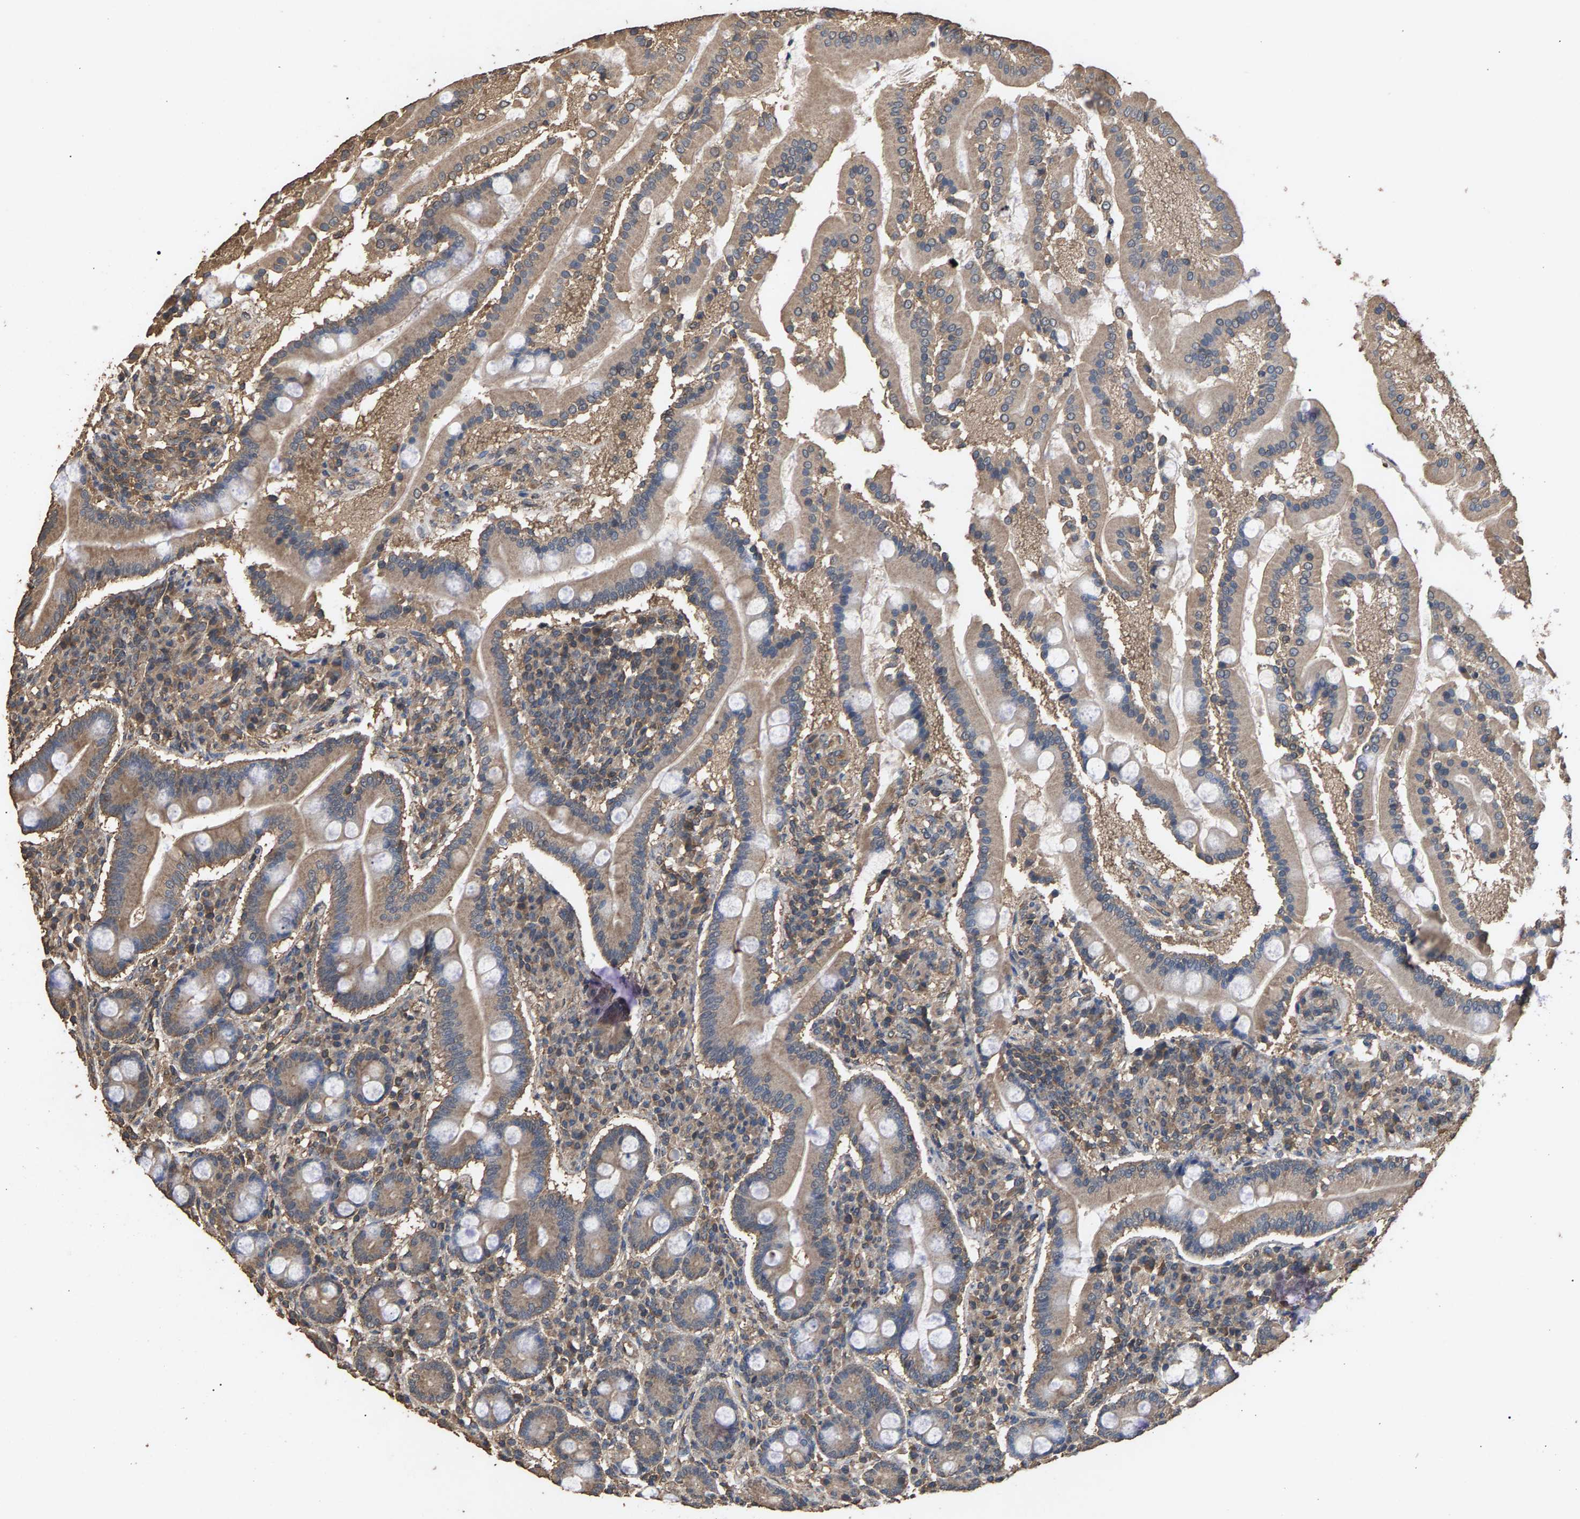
{"staining": {"intensity": "moderate", "quantity": ">75%", "location": "cytoplasmic/membranous"}, "tissue": "duodenum", "cell_type": "Glandular cells", "image_type": "normal", "snomed": [{"axis": "morphology", "description": "Normal tissue, NOS"}, {"axis": "topography", "description": "Duodenum"}], "caption": "Brown immunohistochemical staining in unremarkable duodenum exhibits moderate cytoplasmic/membranous expression in about >75% of glandular cells. (brown staining indicates protein expression, while blue staining denotes nuclei).", "gene": "HTRA3", "patient": {"sex": "male", "age": 50}}